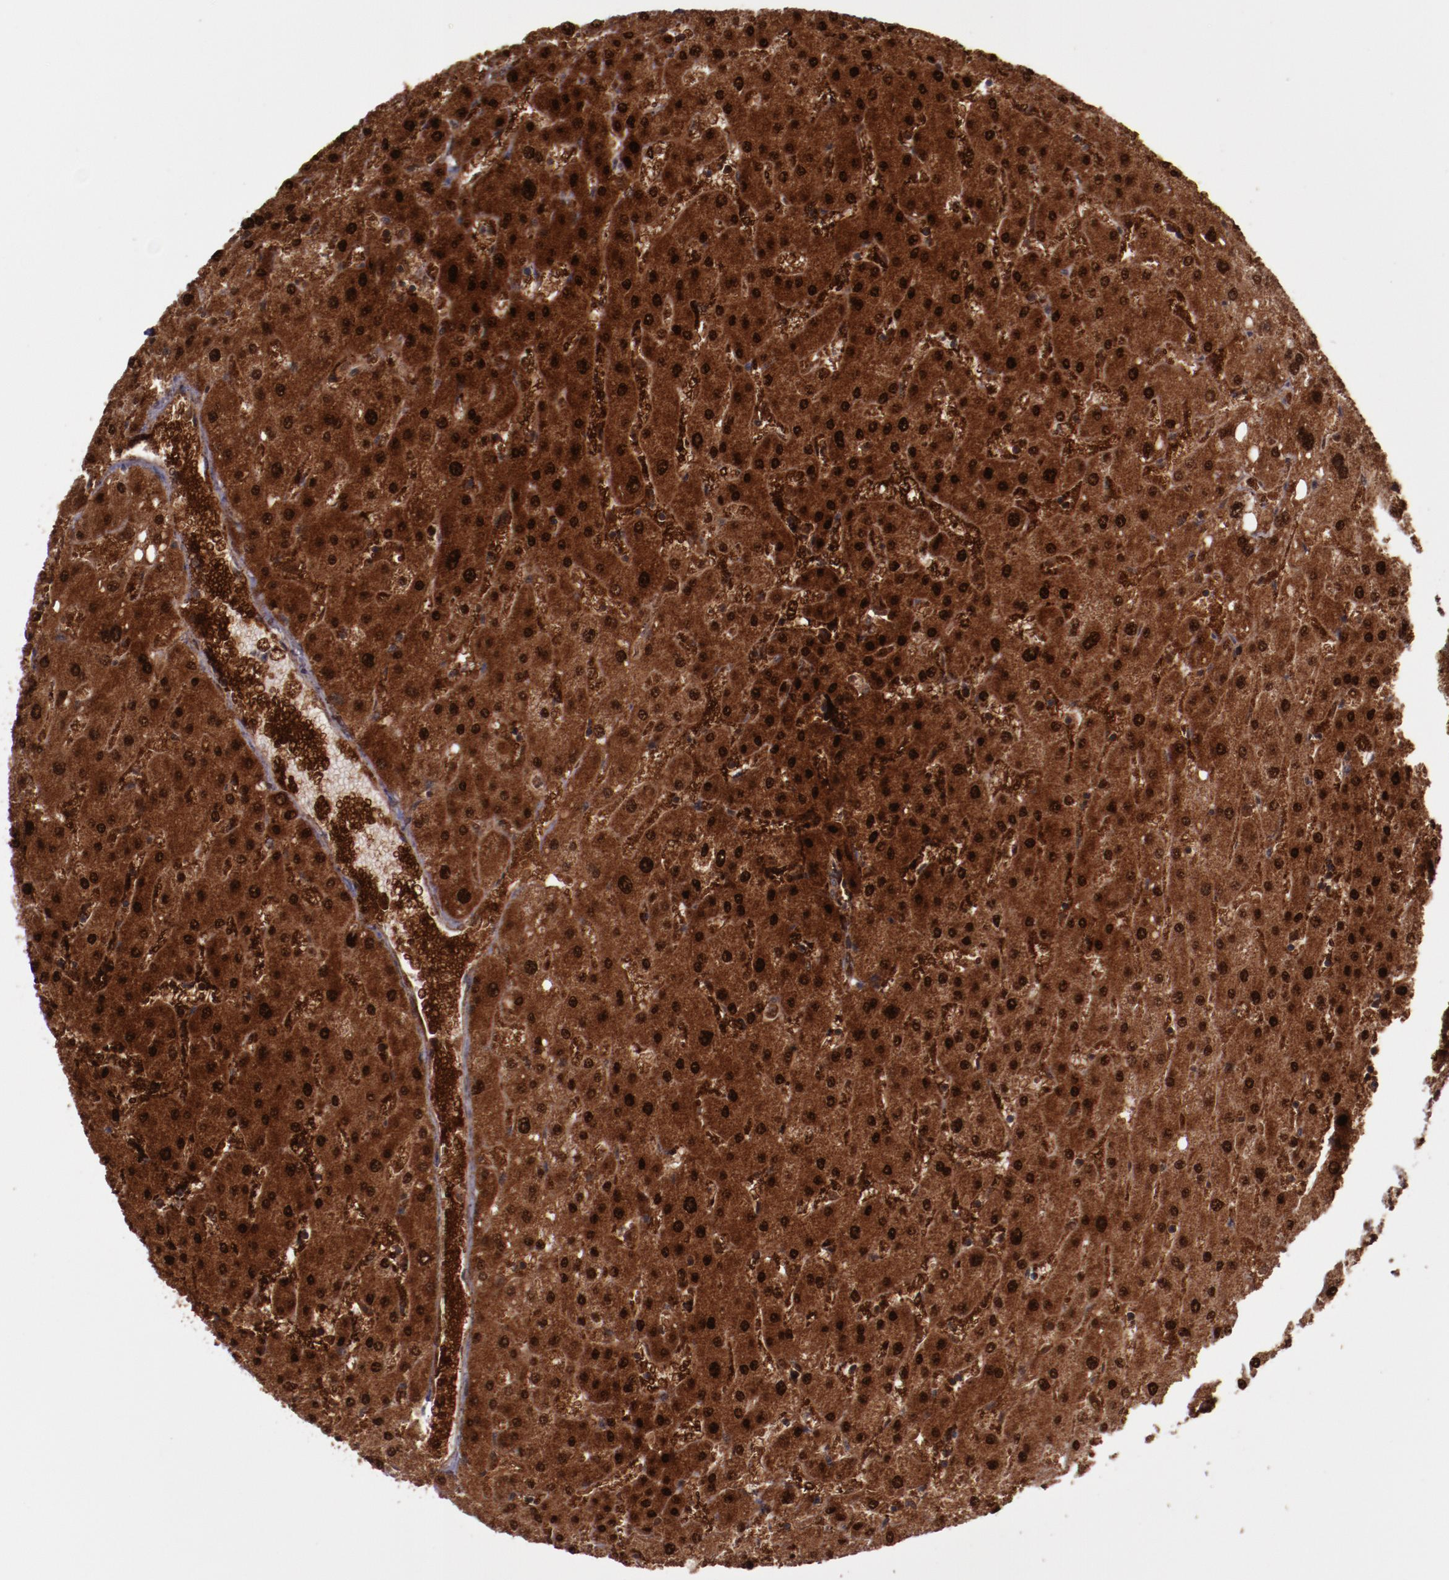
{"staining": {"intensity": "weak", "quantity": ">75%", "location": "cytoplasmic/membranous"}, "tissue": "liver", "cell_type": "Cholangiocytes", "image_type": "normal", "snomed": [{"axis": "morphology", "description": "Normal tissue, NOS"}, {"axis": "topography", "description": "Liver"}], "caption": "Immunohistochemical staining of normal human liver demonstrates low levels of weak cytoplasmic/membranous expression in approximately >75% of cholangiocytes.", "gene": "FTSJ1", "patient": {"sex": "male", "age": 67}}